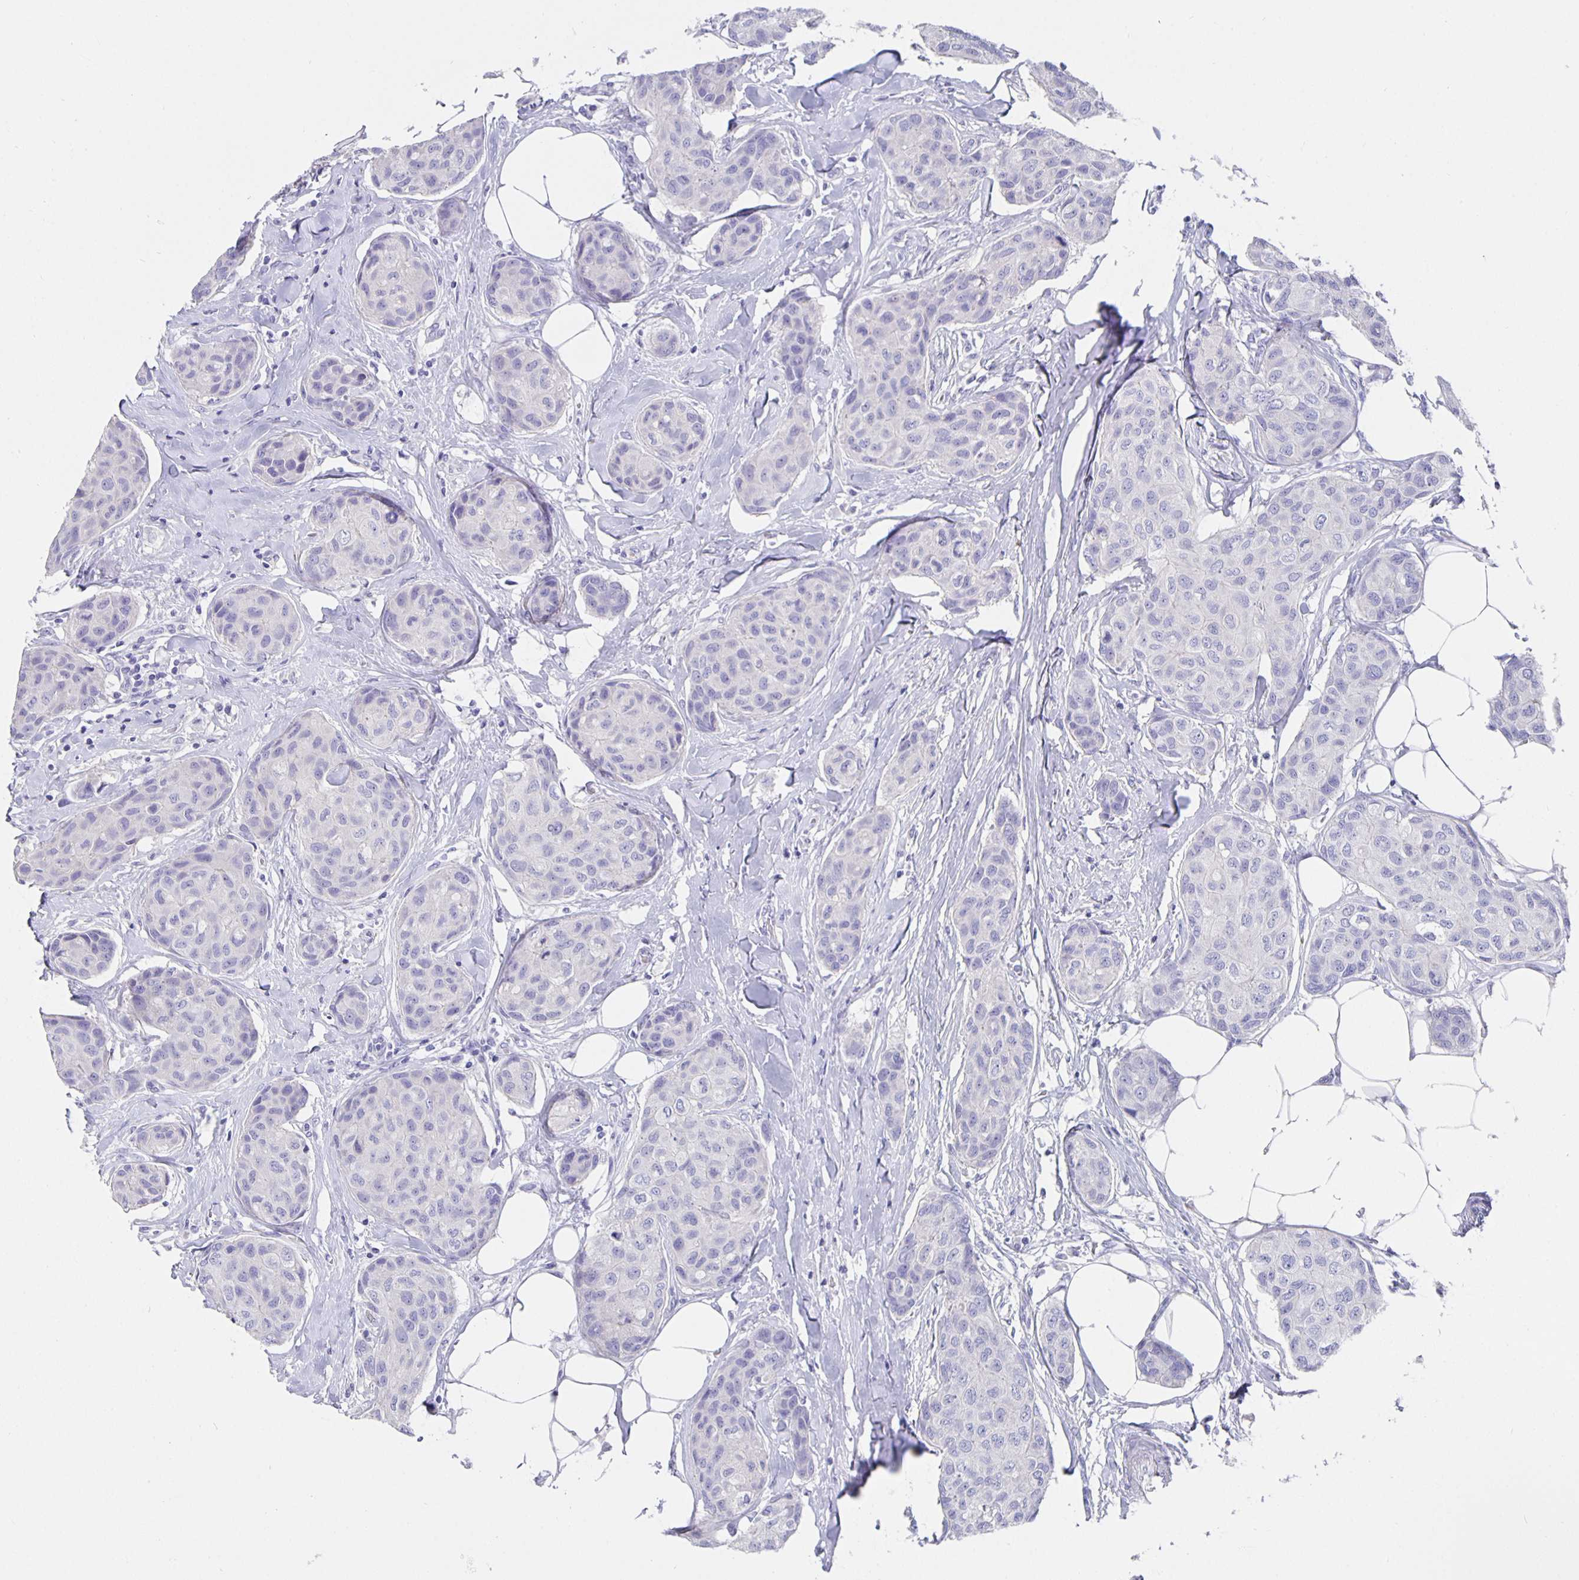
{"staining": {"intensity": "negative", "quantity": "none", "location": "none"}, "tissue": "breast cancer", "cell_type": "Tumor cells", "image_type": "cancer", "snomed": [{"axis": "morphology", "description": "Duct carcinoma"}, {"axis": "topography", "description": "Breast"}], "caption": "Image shows no significant protein staining in tumor cells of breast cancer.", "gene": "CFAP74", "patient": {"sex": "female", "age": 80}}